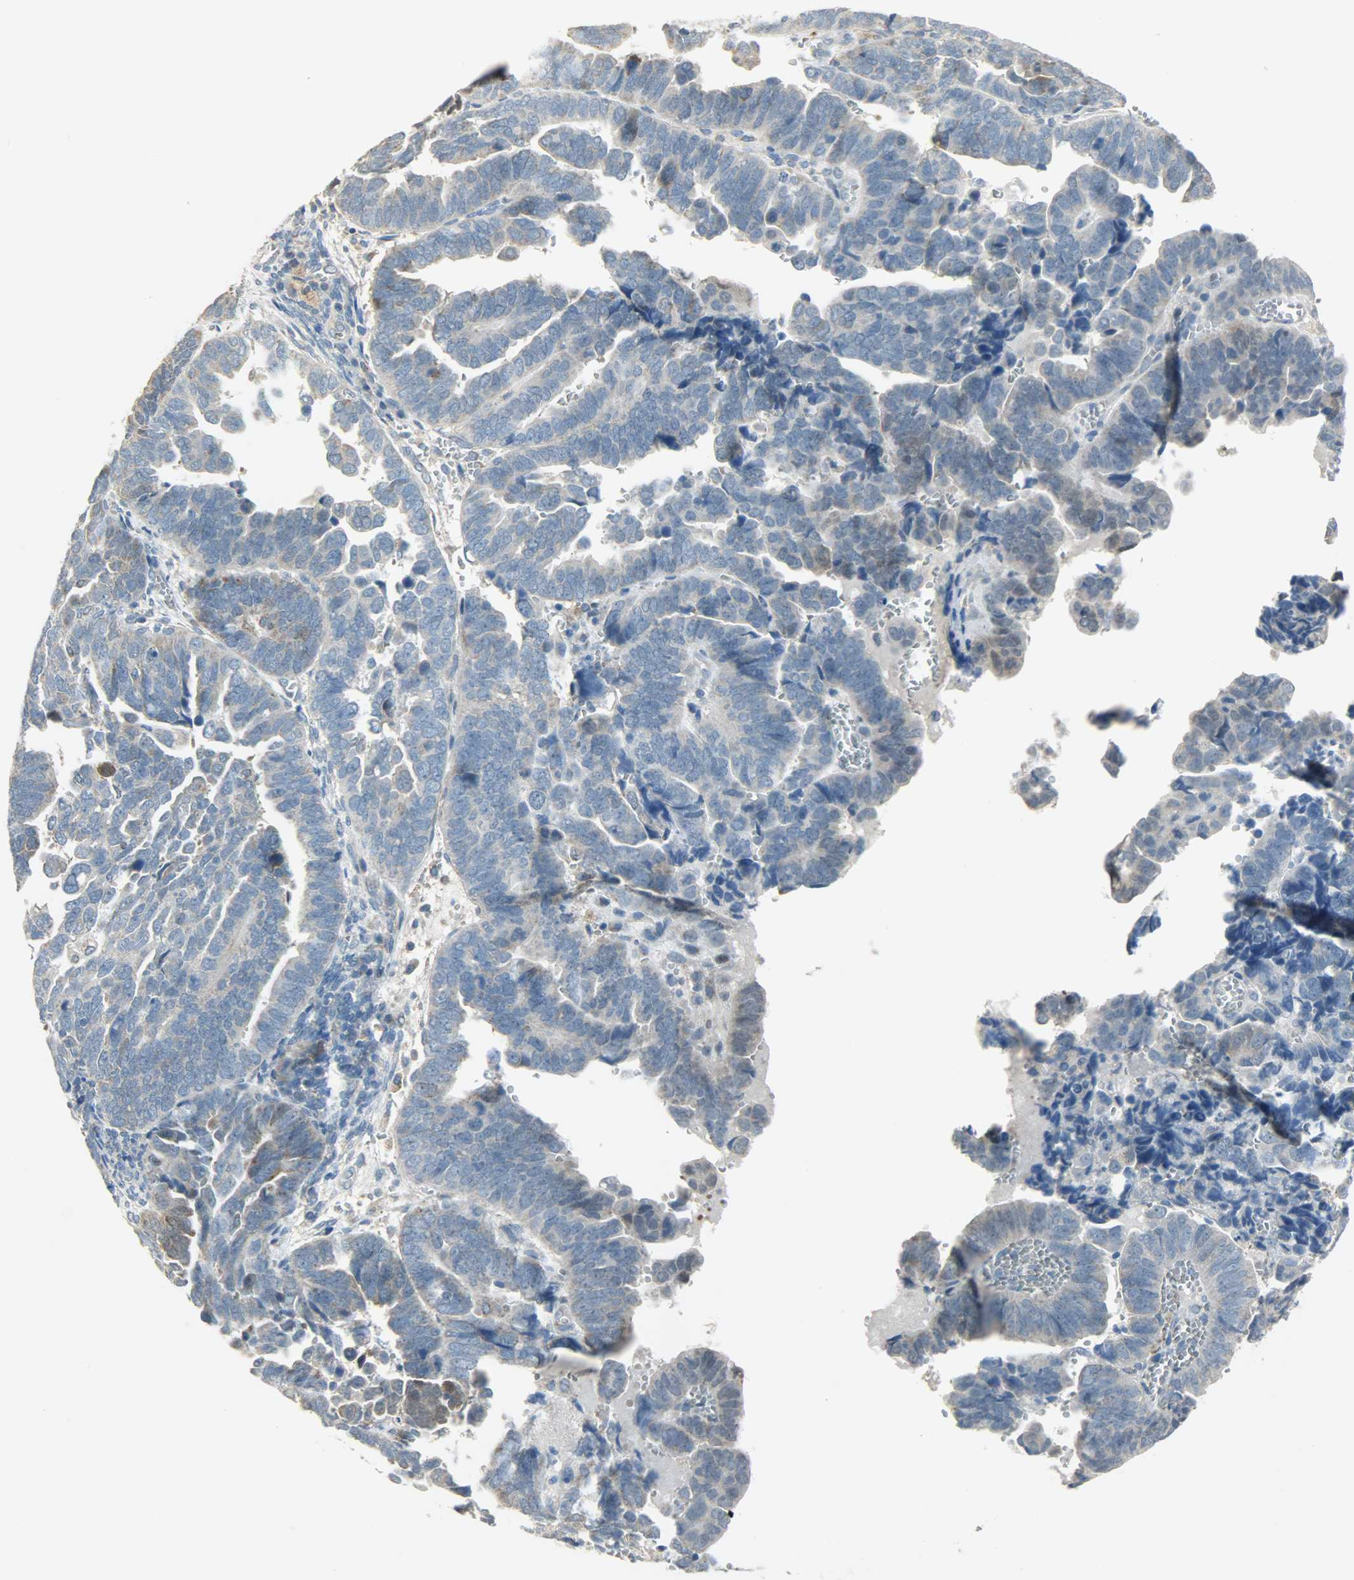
{"staining": {"intensity": "weak", "quantity": "<25%", "location": "cytoplasmic/membranous"}, "tissue": "endometrial cancer", "cell_type": "Tumor cells", "image_type": "cancer", "snomed": [{"axis": "morphology", "description": "Adenocarcinoma, NOS"}, {"axis": "topography", "description": "Endometrium"}], "caption": "This is an immunohistochemistry histopathology image of human endometrial cancer. There is no expression in tumor cells.", "gene": "PPP1R1B", "patient": {"sex": "female", "age": 75}}